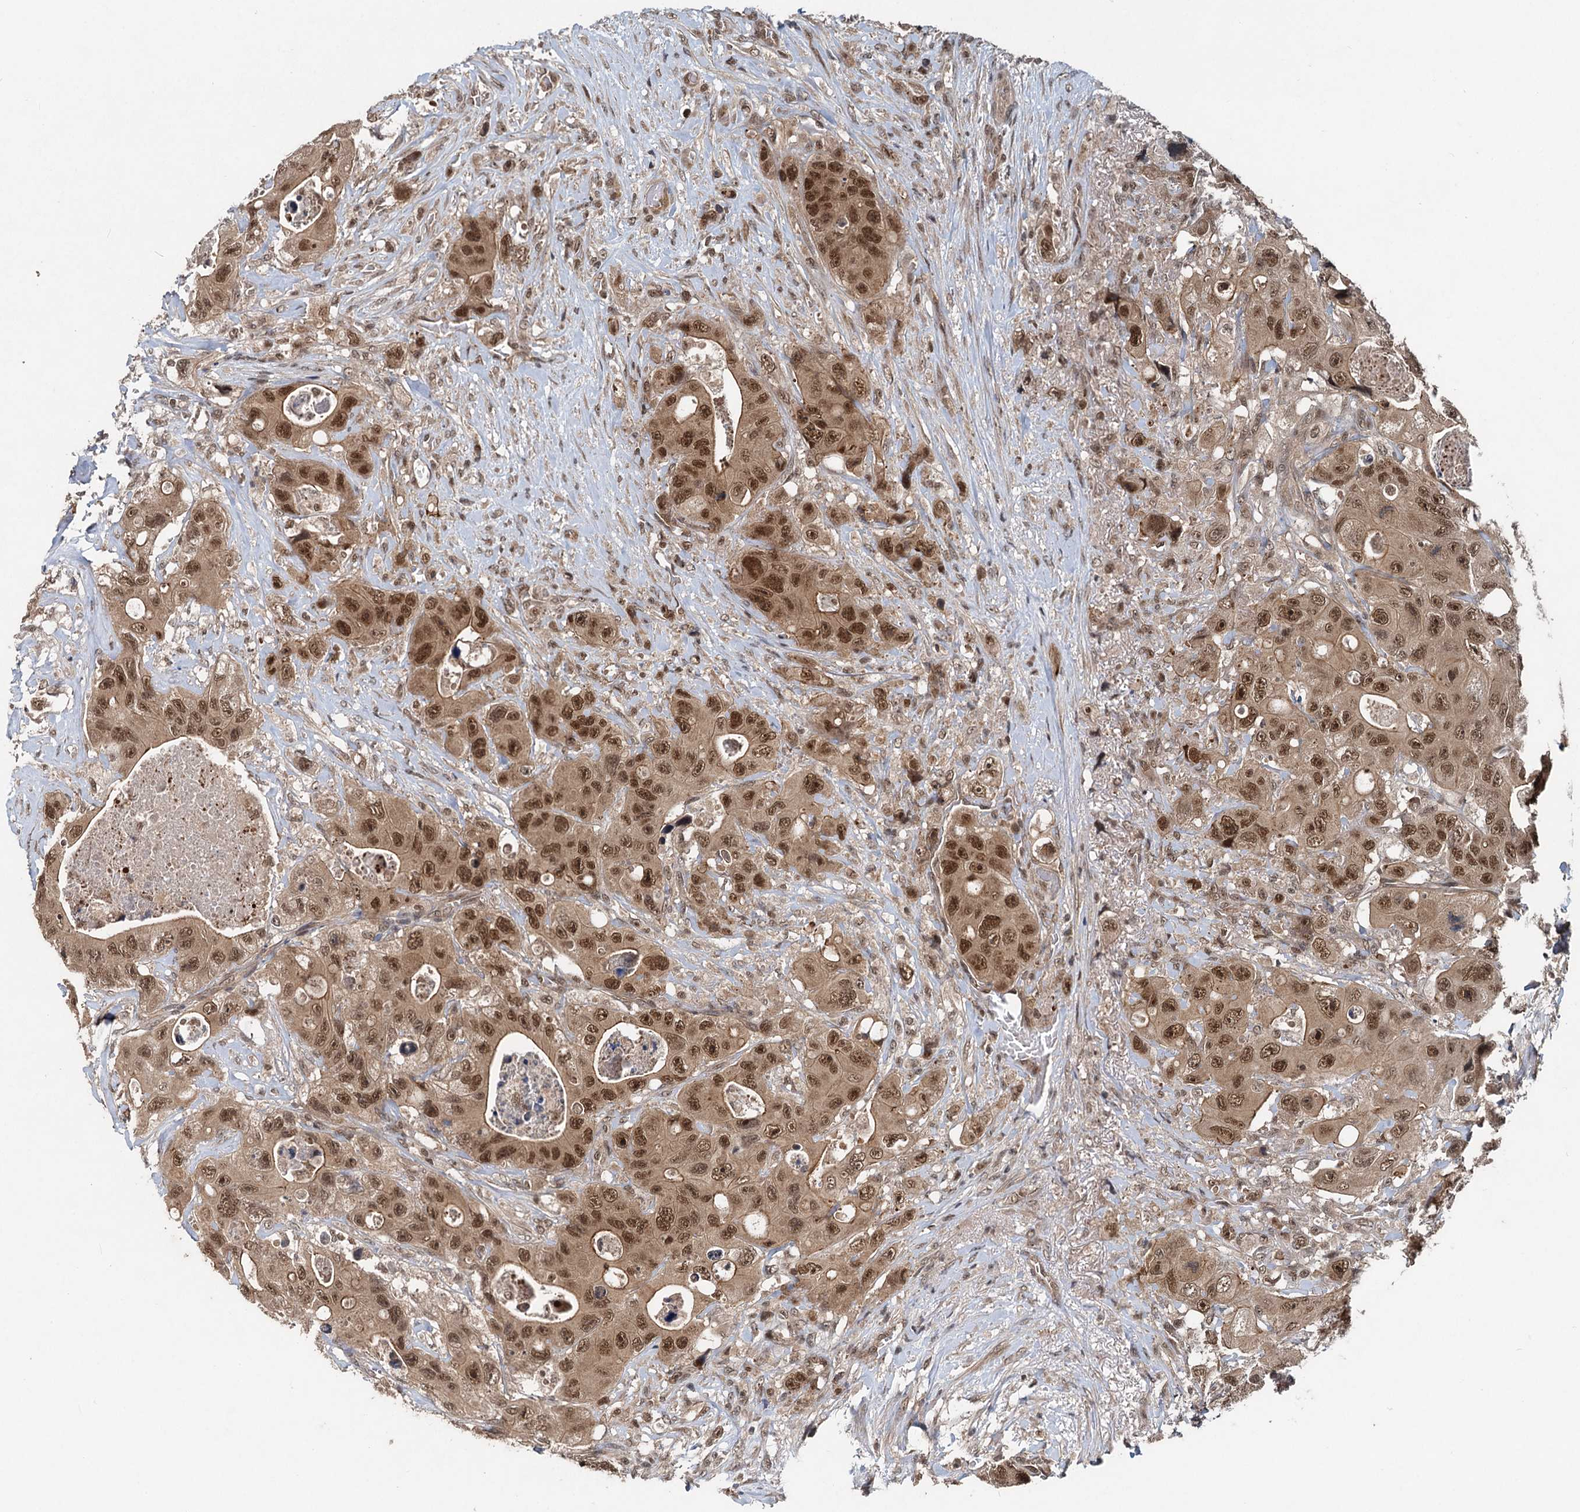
{"staining": {"intensity": "moderate", "quantity": ">75%", "location": "cytoplasmic/membranous,nuclear"}, "tissue": "colorectal cancer", "cell_type": "Tumor cells", "image_type": "cancer", "snomed": [{"axis": "morphology", "description": "Adenocarcinoma, NOS"}, {"axis": "topography", "description": "Colon"}], "caption": "An immunohistochemistry (IHC) histopathology image of tumor tissue is shown. Protein staining in brown labels moderate cytoplasmic/membranous and nuclear positivity in colorectal cancer (adenocarcinoma) within tumor cells.", "gene": "RITA1", "patient": {"sex": "female", "age": 46}}